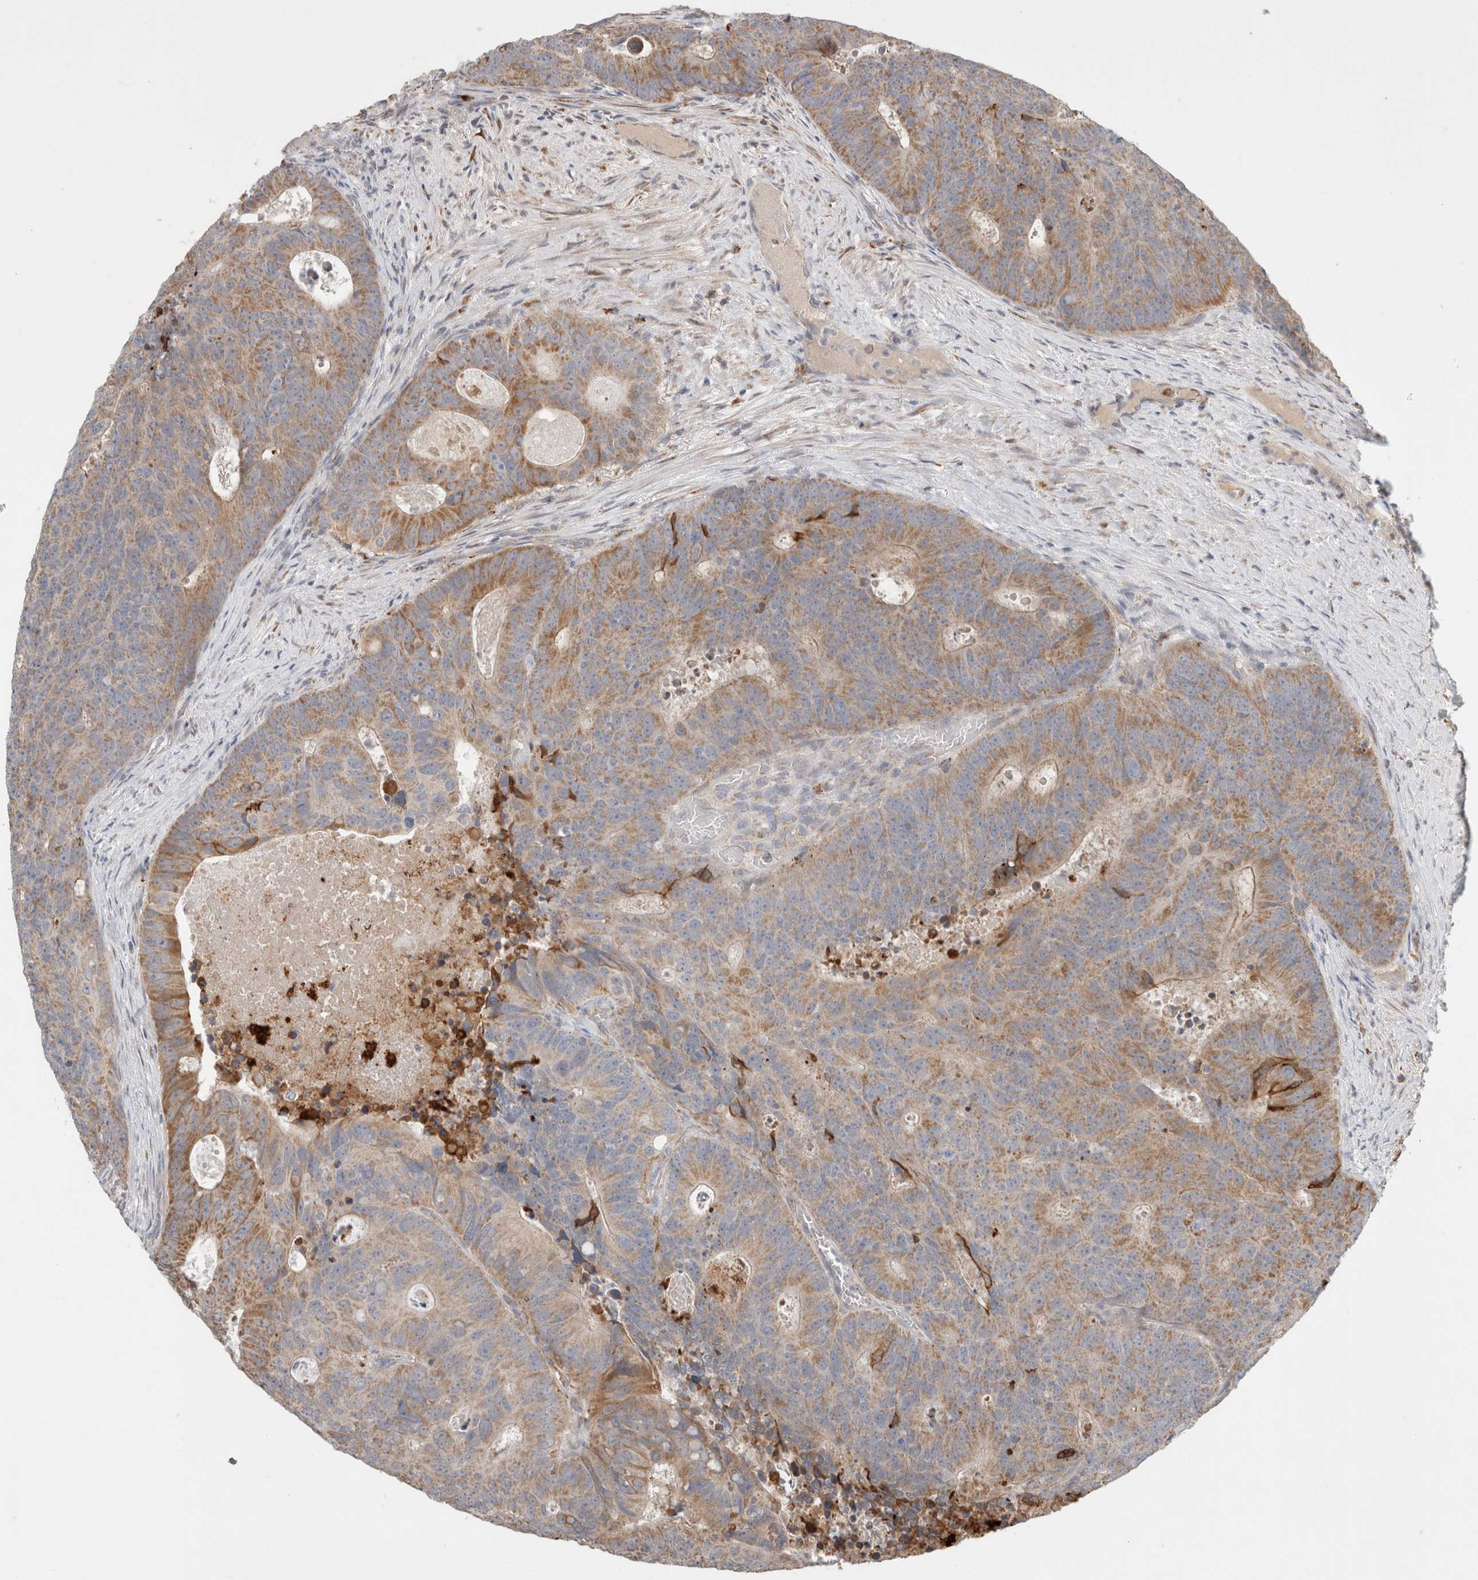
{"staining": {"intensity": "moderate", "quantity": ">75%", "location": "cytoplasmic/membranous"}, "tissue": "colorectal cancer", "cell_type": "Tumor cells", "image_type": "cancer", "snomed": [{"axis": "morphology", "description": "Adenocarcinoma, NOS"}, {"axis": "topography", "description": "Colon"}], "caption": "Colorectal cancer stained with a brown dye exhibits moderate cytoplasmic/membranous positive staining in about >75% of tumor cells.", "gene": "HROB", "patient": {"sex": "male", "age": 87}}